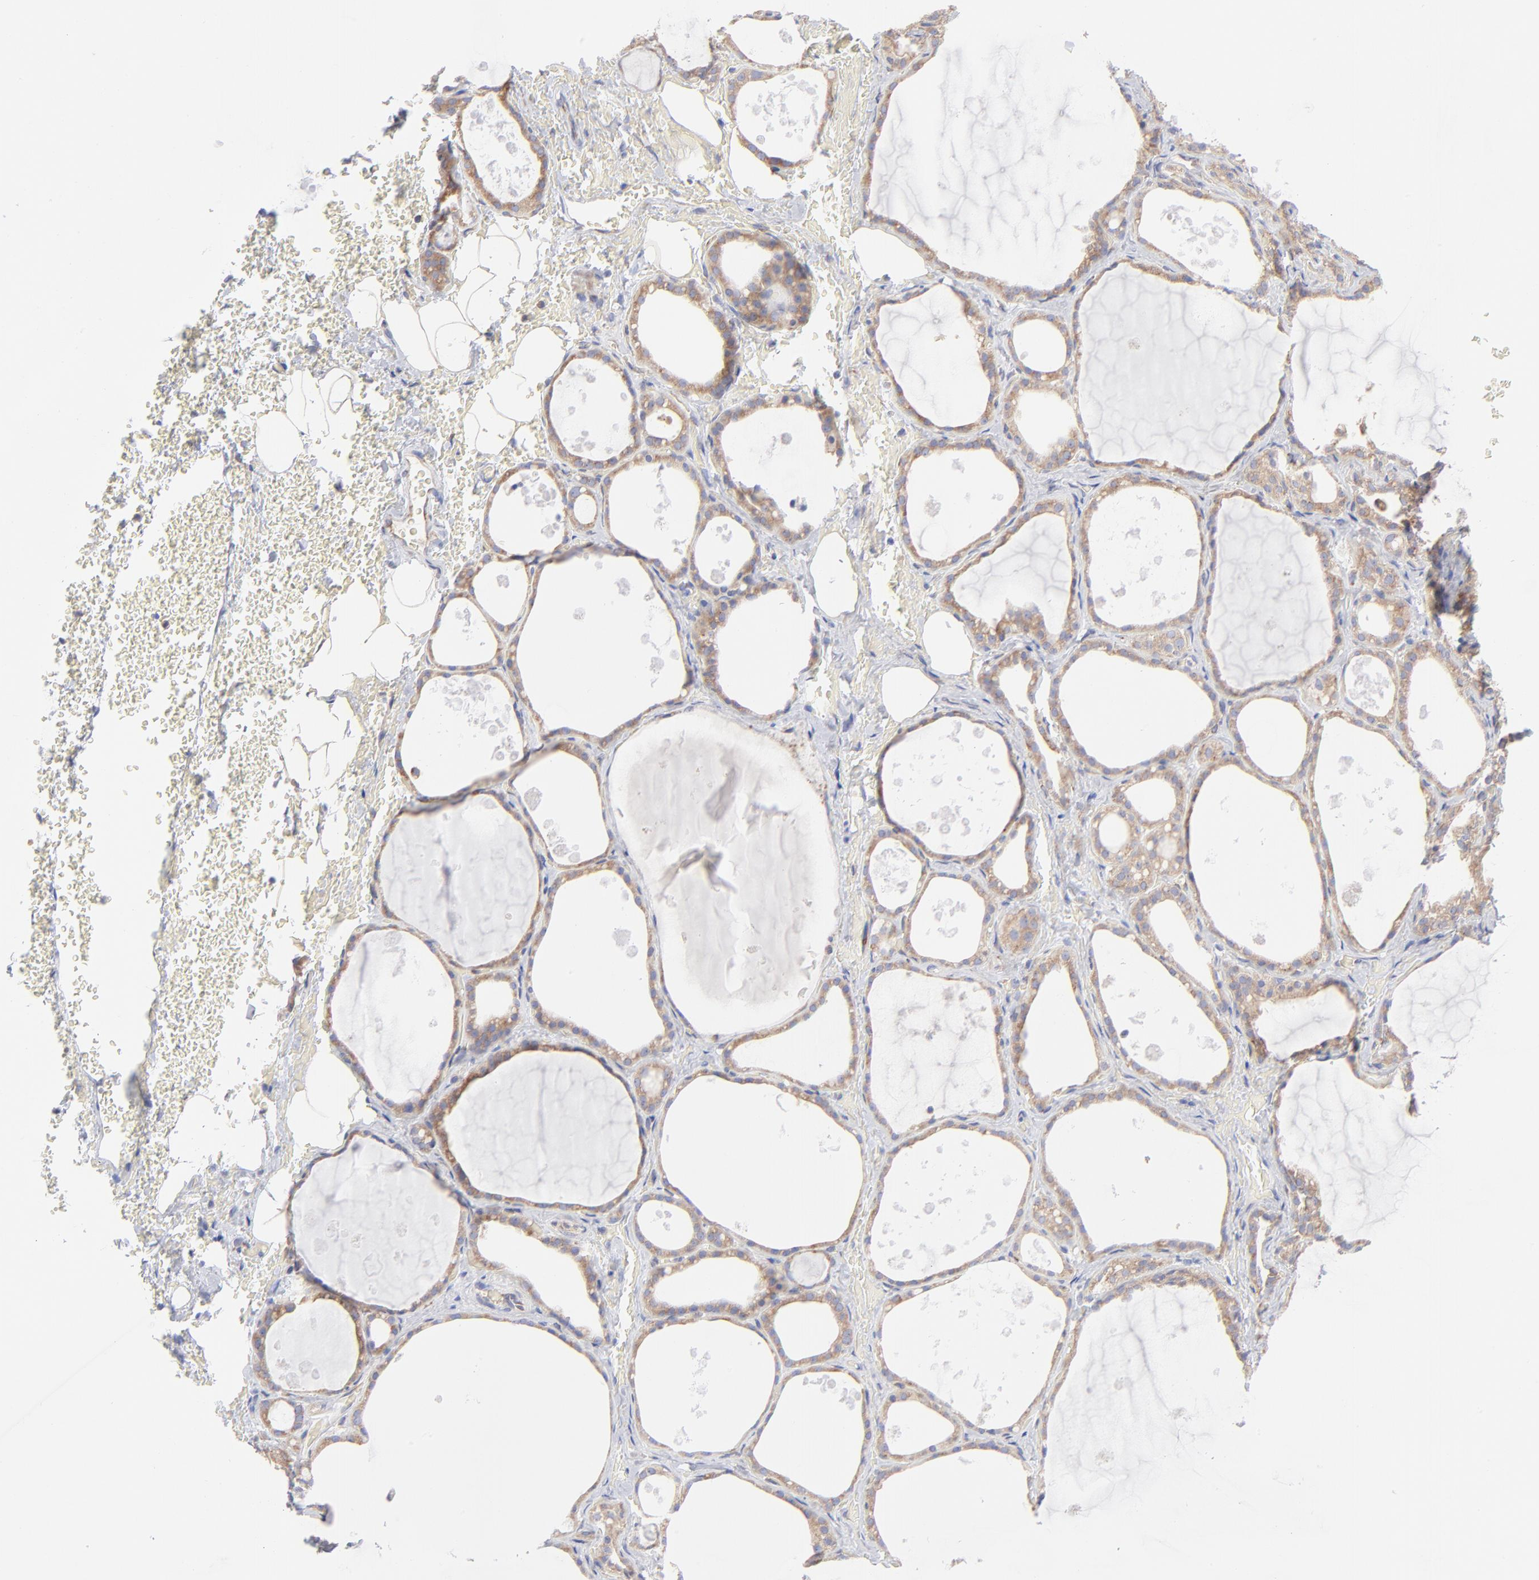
{"staining": {"intensity": "moderate", "quantity": ">75%", "location": "cytoplasmic/membranous"}, "tissue": "thyroid gland", "cell_type": "Glandular cells", "image_type": "normal", "snomed": [{"axis": "morphology", "description": "Normal tissue, NOS"}, {"axis": "topography", "description": "Thyroid gland"}], "caption": "Immunohistochemical staining of normal thyroid gland displays >75% levels of moderate cytoplasmic/membranous protein expression in approximately >75% of glandular cells.", "gene": "EIF2AK2", "patient": {"sex": "male", "age": 61}}